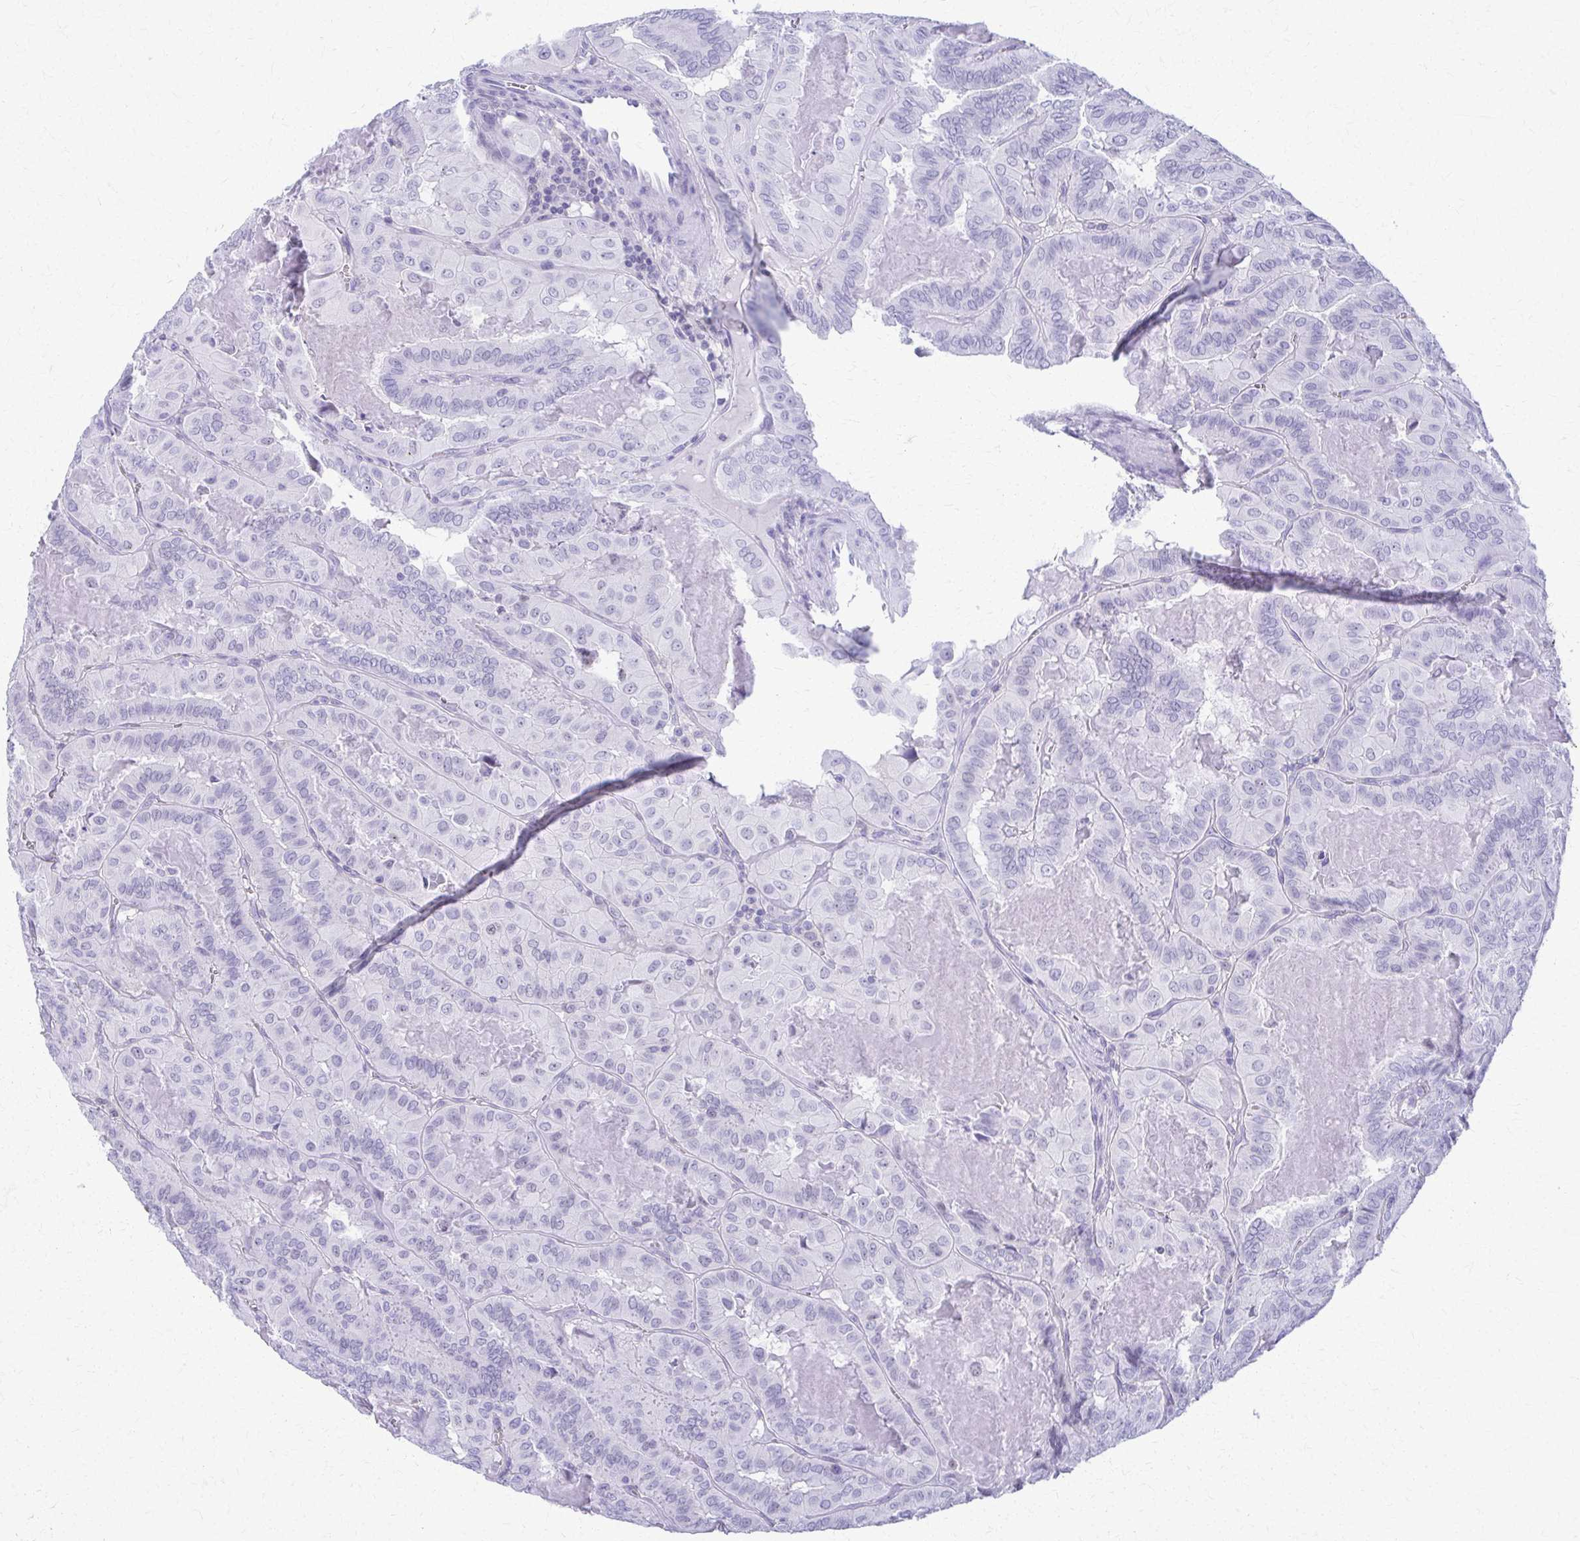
{"staining": {"intensity": "negative", "quantity": "none", "location": "none"}, "tissue": "thyroid cancer", "cell_type": "Tumor cells", "image_type": "cancer", "snomed": [{"axis": "morphology", "description": "Papillary adenocarcinoma, NOS"}, {"axis": "topography", "description": "Thyroid gland"}], "caption": "IHC image of neoplastic tissue: human thyroid papillary adenocarcinoma stained with DAB (3,3'-diaminobenzidine) displays no significant protein positivity in tumor cells.", "gene": "ACSM2B", "patient": {"sex": "female", "age": 46}}